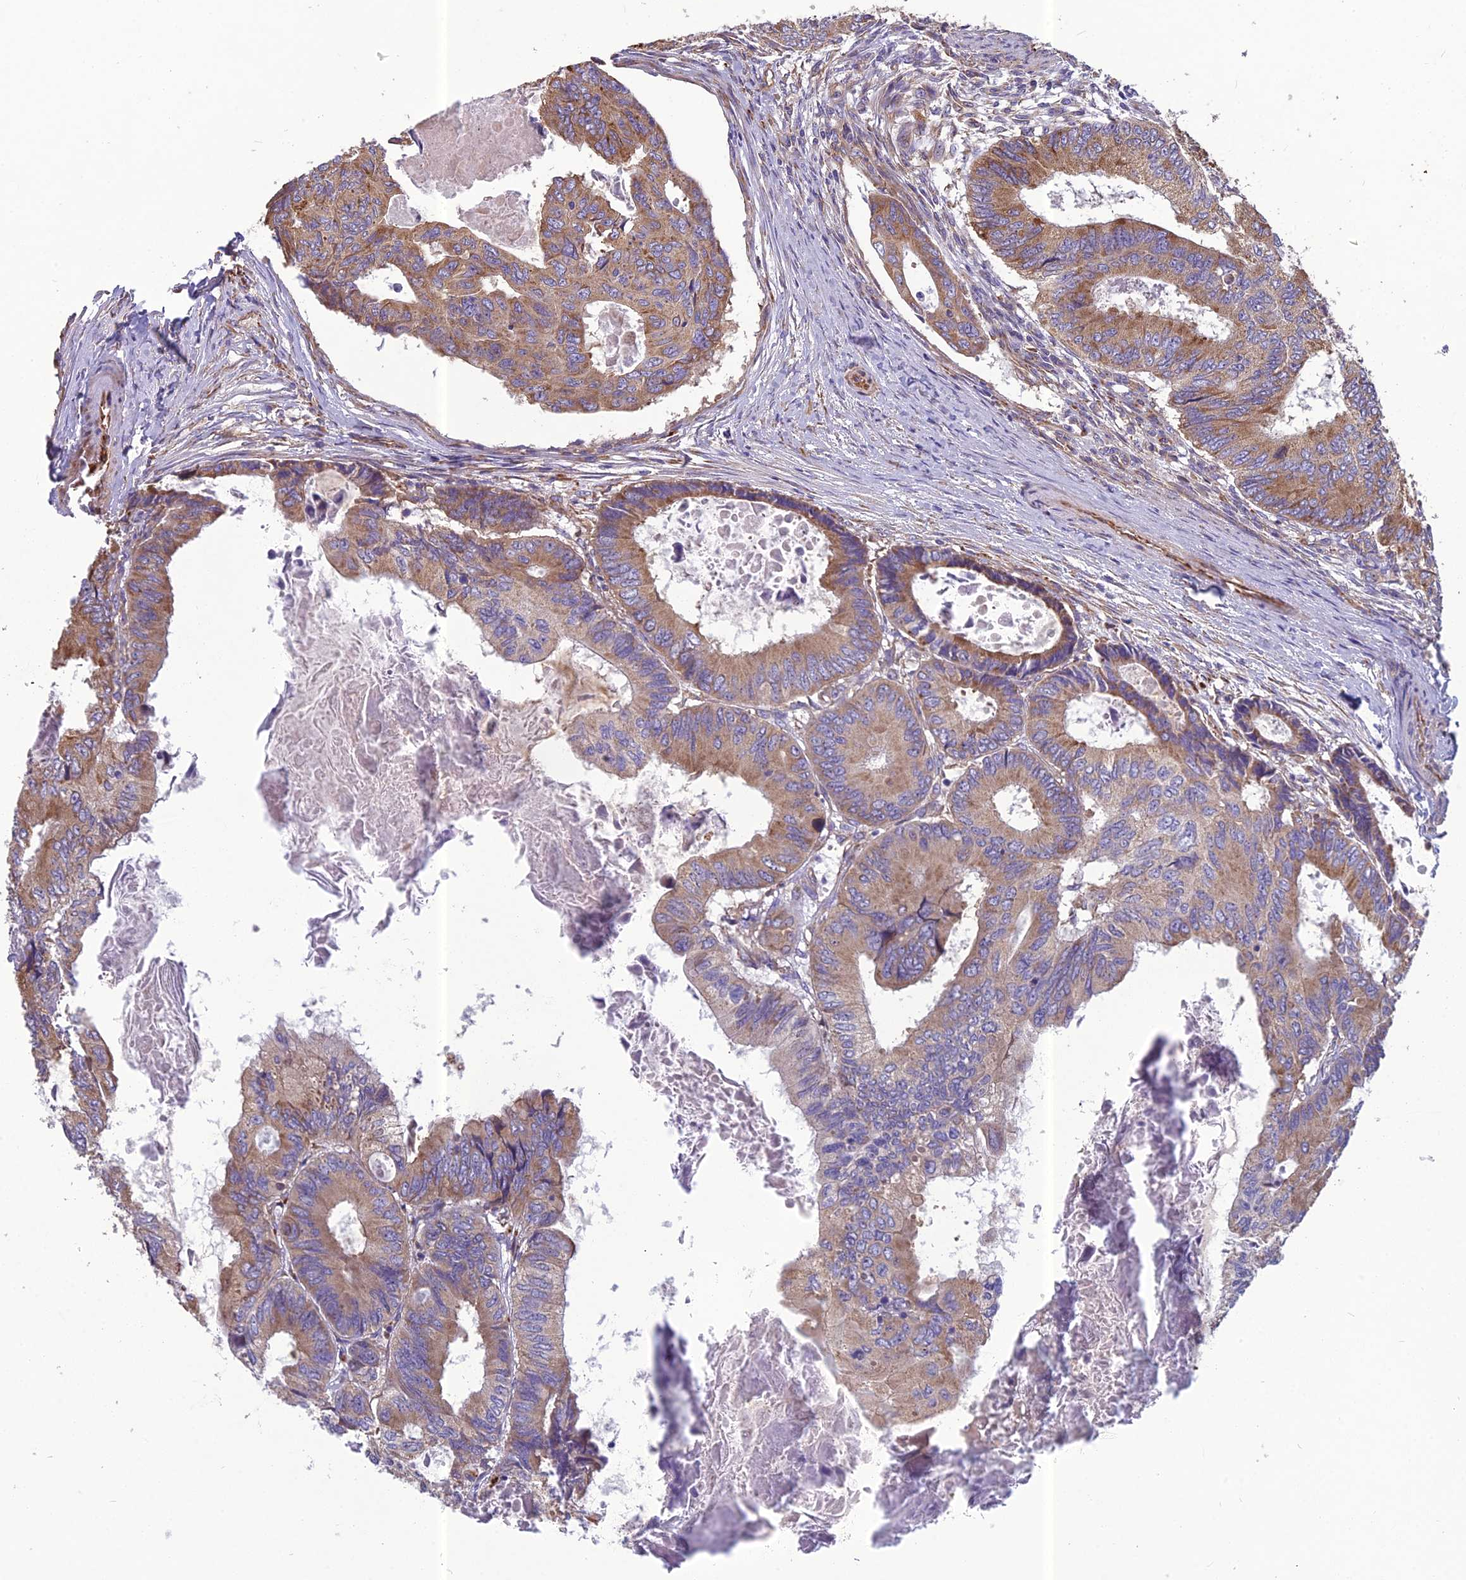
{"staining": {"intensity": "moderate", "quantity": ">75%", "location": "cytoplasmic/membranous"}, "tissue": "colorectal cancer", "cell_type": "Tumor cells", "image_type": "cancer", "snomed": [{"axis": "morphology", "description": "Adenocarcinoma, NOS"}, {"axis": "topography", "description": "Colon"}], "caption": "Brown immunohistochemical staining in colorectal cancer displays moderate cytoplasmic/membranous expression in approximately >75% of tumor cells.", "gene": "SPDL1", "patient": {"sex": "male", "age": 85}}